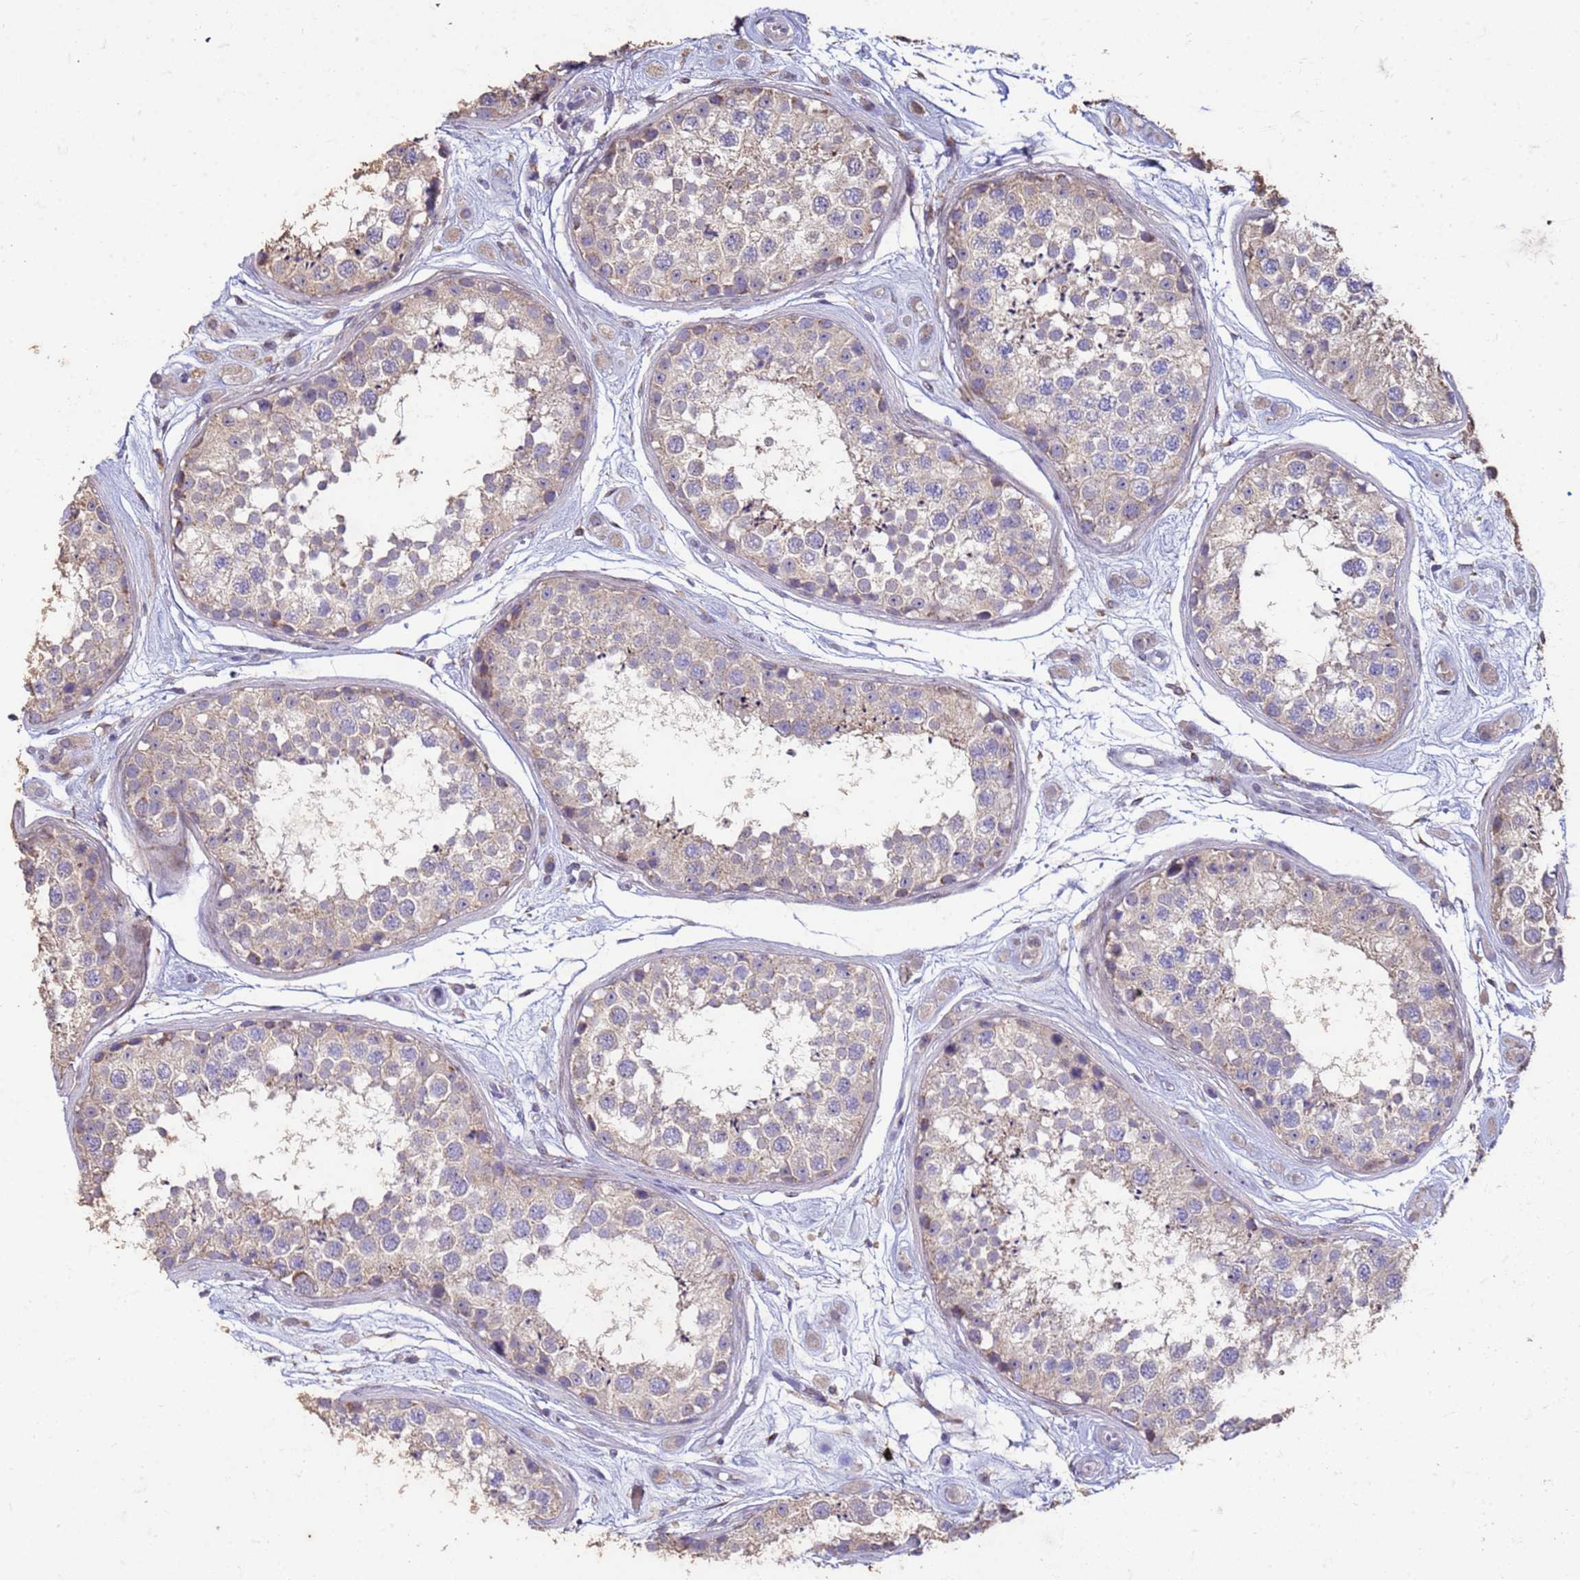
{"staining": {"intensity": "weak", "quantity": "<25%", "location": "cytoplasmic/membranous"}, "tissue": "testis", "cell_type": "Cells in seminiferous ducts", "image_type": "normal", "snomed": [{"axis": "morphology", "description": "Normal tissue, NOS"}, {"axis": "topography", "description": "Testis"}], "caption": "Cells in seminiferous ducts are negative for brown protein staining in unremarkable testis. The staining is performed using DAB (3,3'-diaminobenzidine) brown chromogen with nuclei counter-stained in using hematoxylin.", "gene": "SLC25A15", "patient": {"sex": "male", "age": 25}}